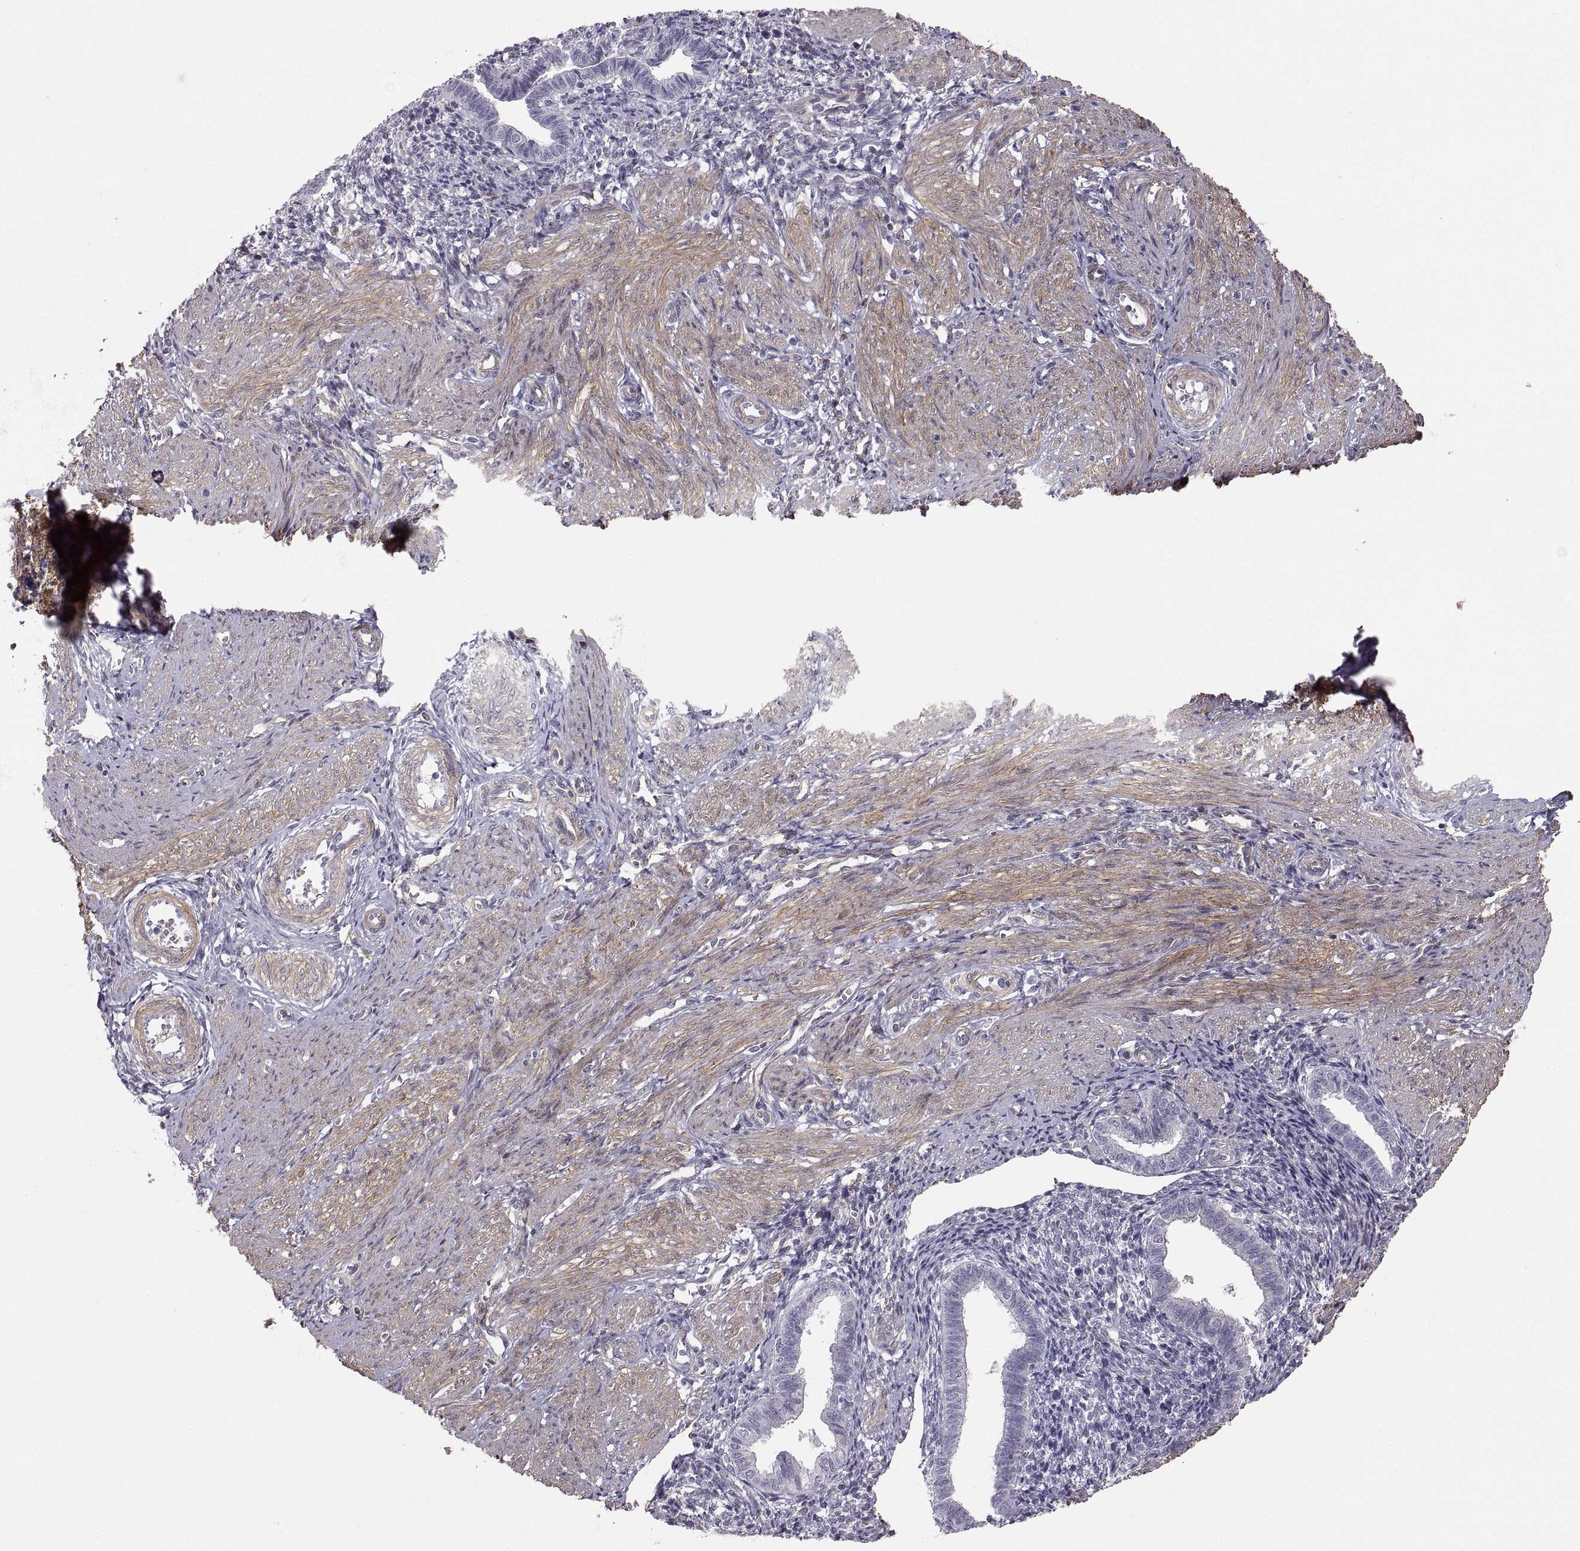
{"staining": {"intensity": "negative", "quantity": "none", "location": "none"}, "tissue": "endometrium", "cell_type": "Cells in endometrial stroma", "image_type": "normal", "snomed": [{"axis": "morphology", "description": "Normal tissue, NOS"}, {"axis": "topography", "description": "Endometrium"}], "caption": "Image shows no significant protein staining in cells in endometrial stroma of unremarkable endometrium. (Stains: DAB (3,3'-diaminobenzidine) immunohistochemistry with hematoxylin counter stain, Microscopy: brightfield microscopy at high magnification).", "gene": "PGM5", "patient": {"sex": "female", "age": 37}}